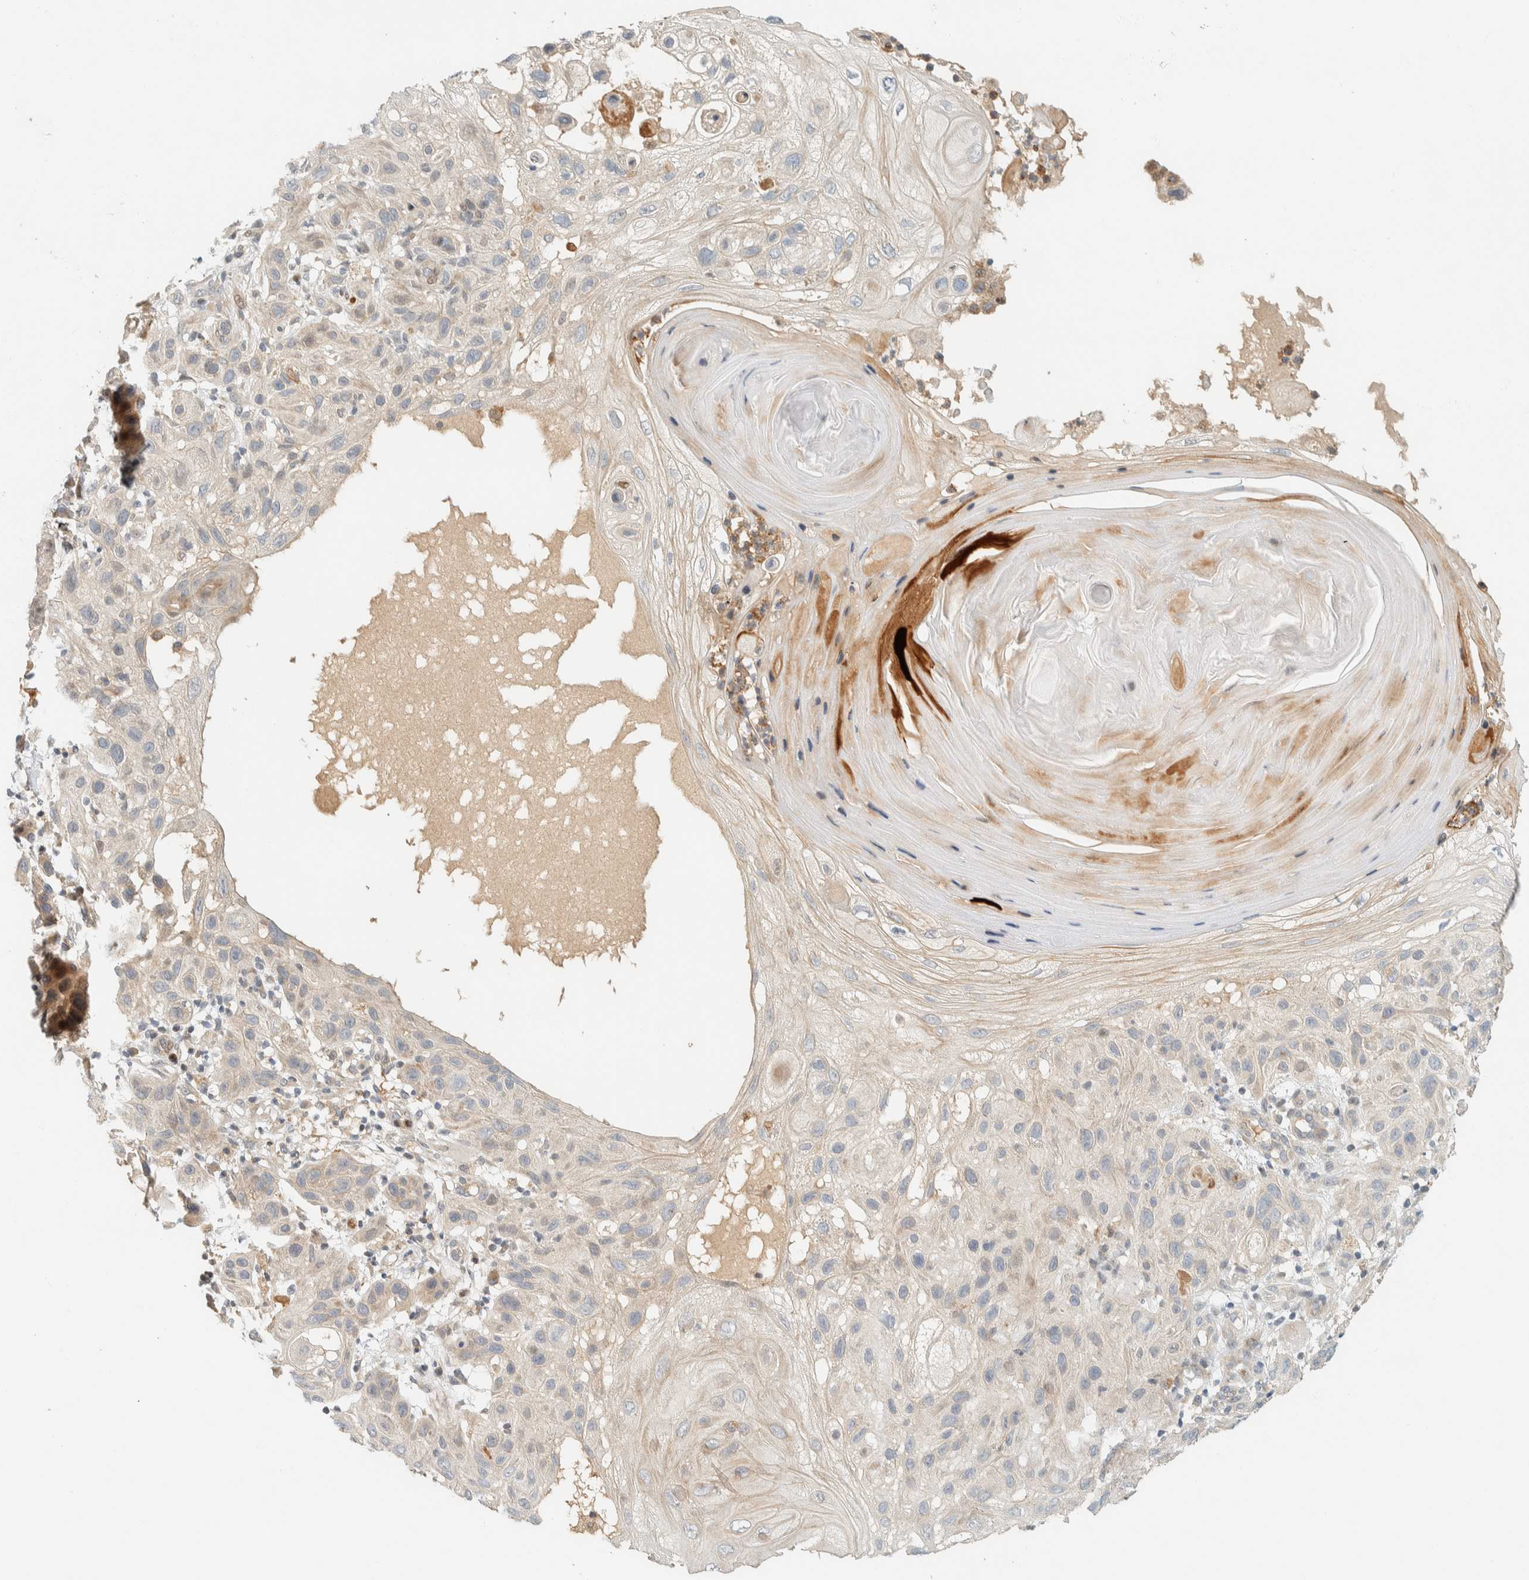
{"staining": {"intensity": "weak", "quantity": "<25%", "location": "cytoplasmic/membranous"}, "tissue": "skin cancer", "cell_type": "Tumor cells", "image_type": "cancer", "snomed": [{"axis": "morphology", "description": "Squamous cell carcinoma, NOS"}, {"axis": "topography", "description": "Skin"}], "caption": "Tumor cells are negative for protein expression in human skin squamous cell carcinoma.", "gene": "CCDC171", "patient": {"sex": "female", "age": 96}}